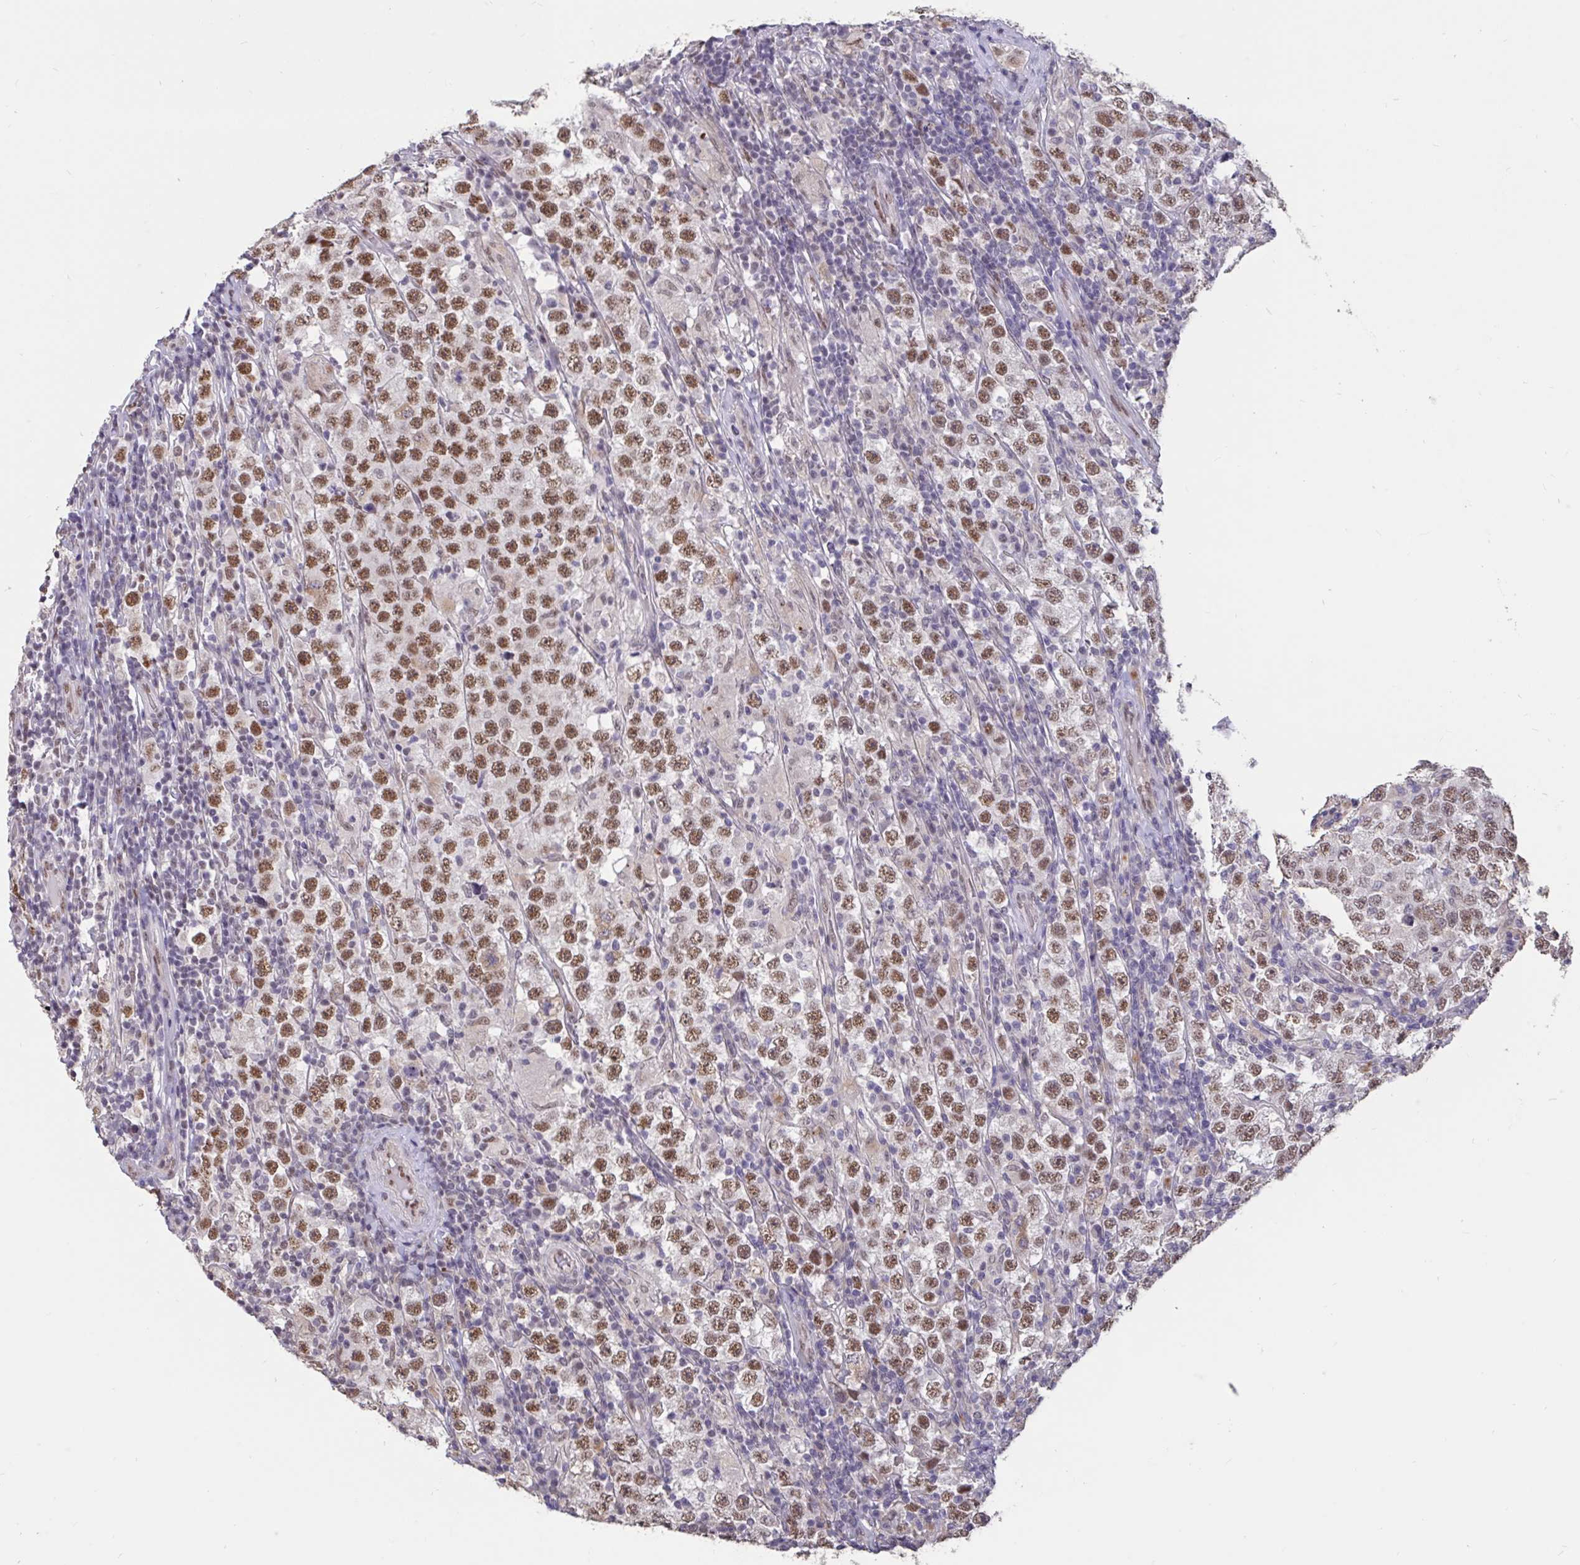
{"staining": {"intensity": "moderate", "quantity": ">75%", "location": "nuclear"}, "tissue": "testis cancer", "cell_type": "Tumor cells", "image_type": "cancer", "snomed": [{"axis": "morphology", "description": "Normal tissue, NOS"}, {"axis": "morphology", "description": "Urothelial carcinoma, High grade"}, {"axis": "morphology", "description": "Seminoma, NOS"}, {"axis": "morphology", "description": "Carcinoma, Embryonal, NOS"}, {"axis": "topography", "description": "Urinary bladder"}, {"axis": "topography", "description": "Testis"}], "caption": "Protein expression analysis of testis cancer displays moderate nuclear expression in approximately >75% of tumor cells.", "gene": "DDX39A", "patient": {"sex": "male", "age": 41}}